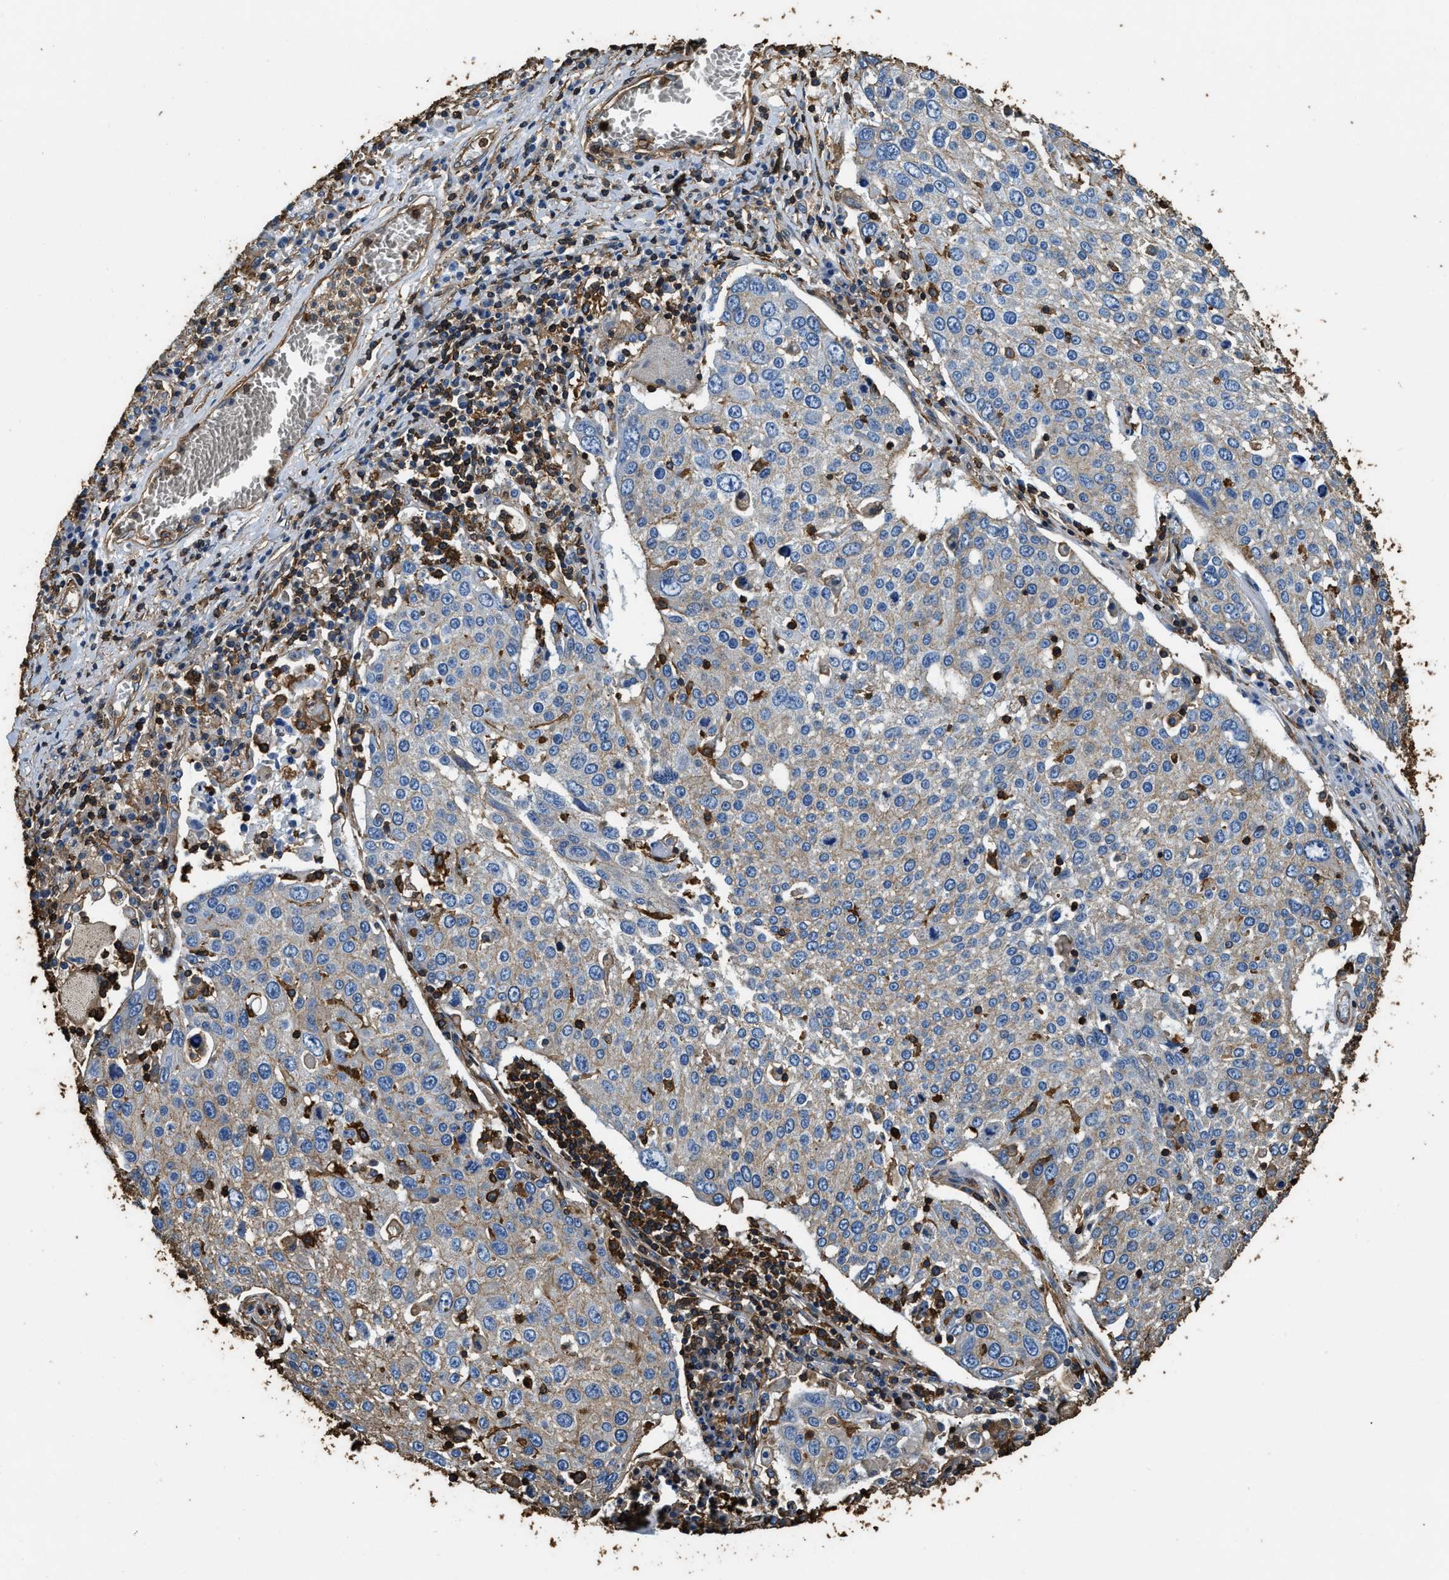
{"staining": {"intensity": "weak", "quantity": "25%-75%", "location": "cytoplasmic/membranous"}, "tissue": "lung cancer", "cell_type": "Tumor cells", "image_type": "cancer", "snomed": [{"axis": "morphology", "description": "Squamous cell carcinoma, NOS"}, {"axis": "topography", "description": "Lung"}], "caption": "Weak cytoplasmic/membranous positivity for a protein is identified in about 25%-75% of tumor cells of lung cancer using immunohistochemistry (IHC).", "gene": "ACCS", "patient": {"sex": "male", "age": 65}}